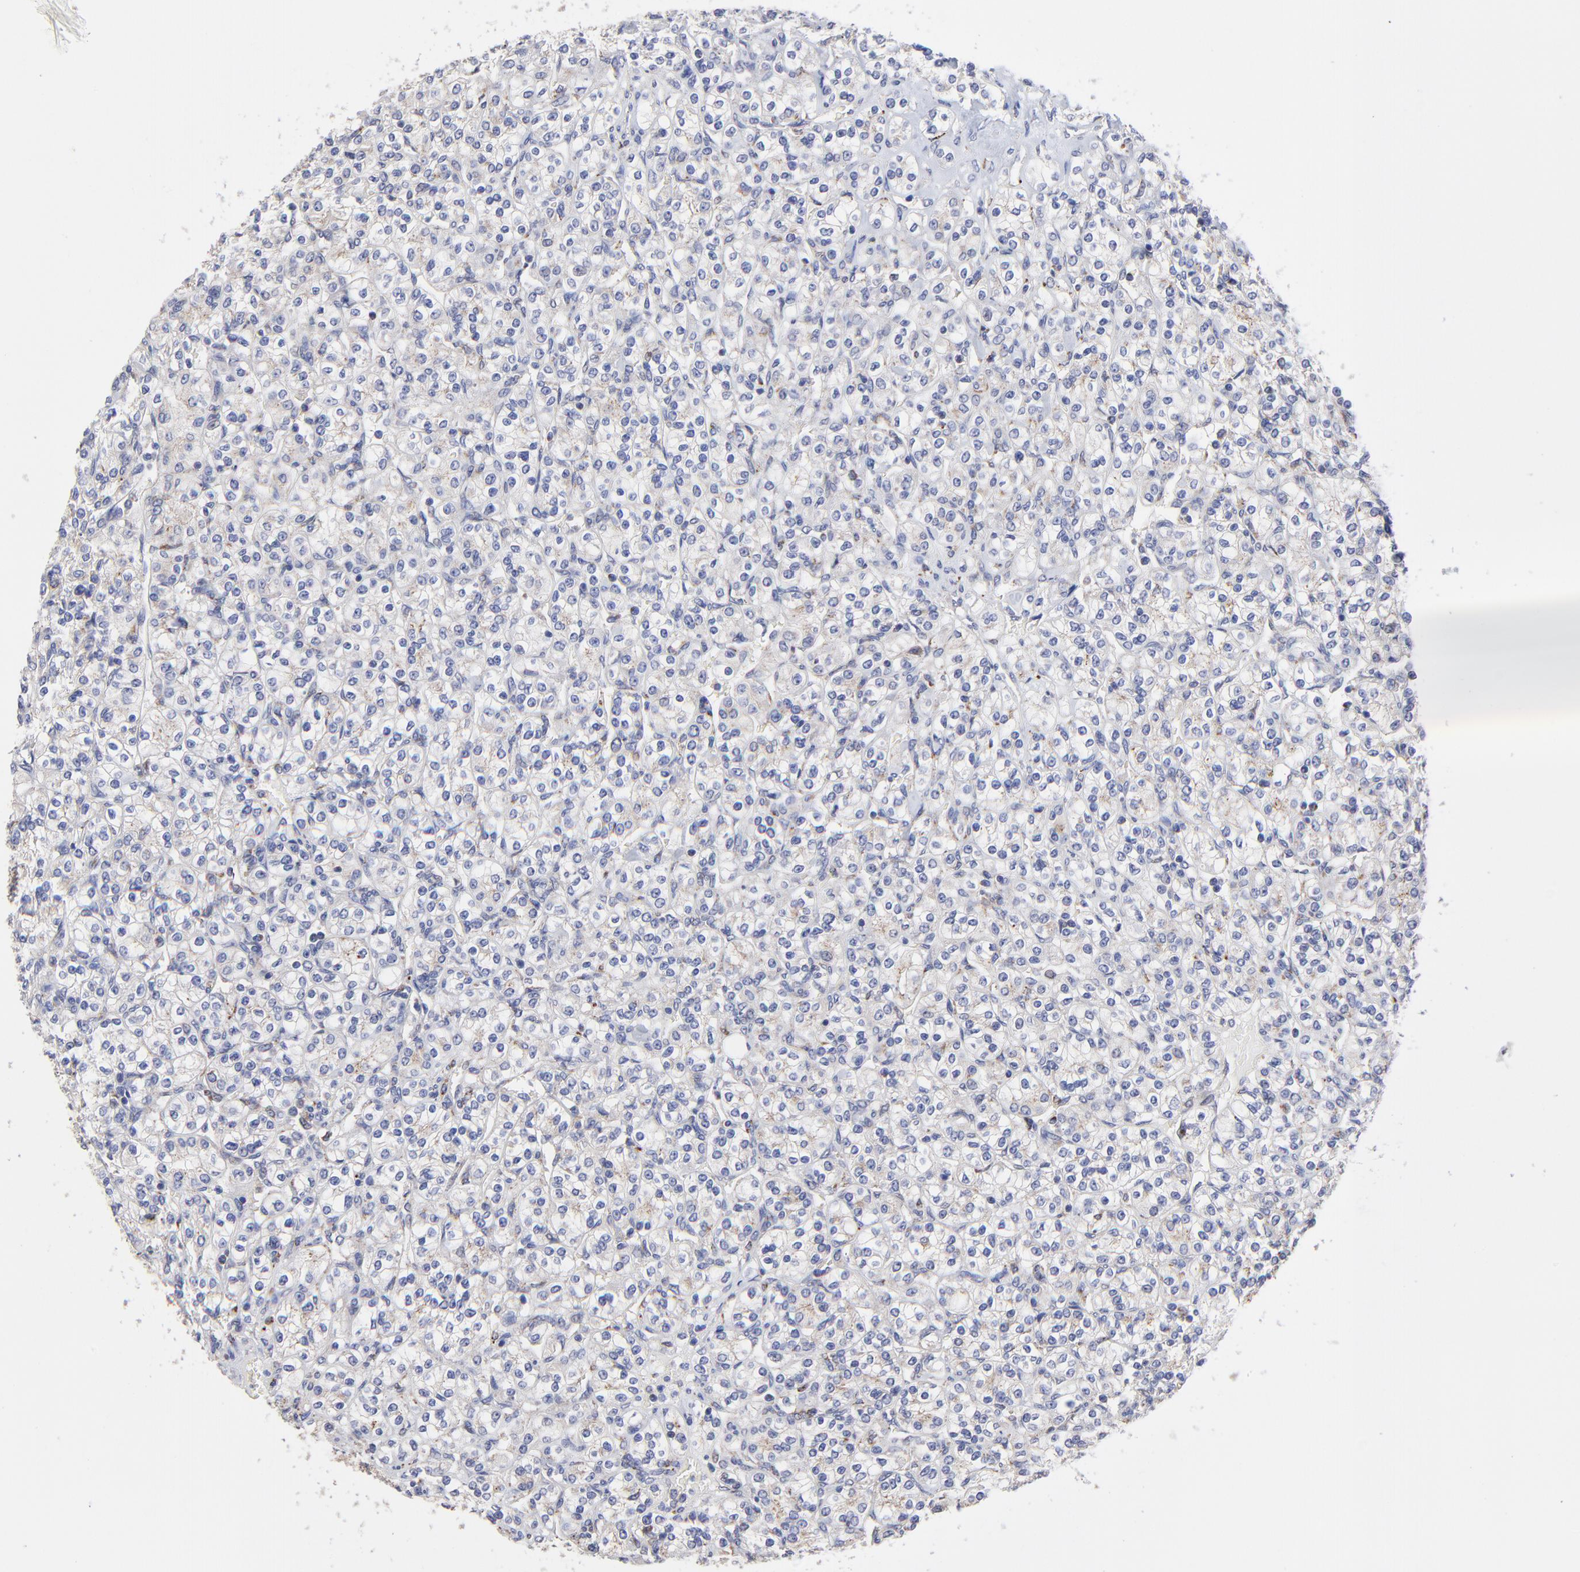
{"staining": {"intensity": "negative", "quantity": "none", "location": "none"}, "tissue": "renal cancer", "cell_type": "Tumor cells", "image_type": "cancer", "snomed": [{"axis": "morphology", "description": "Adenocarcinoma, NOS"}, {"axis": "topography", "description": "Kidney"}], "caption": "Adenocarcinoma (renal) was stained to show a protein in brown. There is no significant positivity in tumor cells. (DAB immunohistochemistry (IHC) with hematoxylin counter stain).", "gene": "PDE4B", "patient": {"sex": "male", "age": 77}}